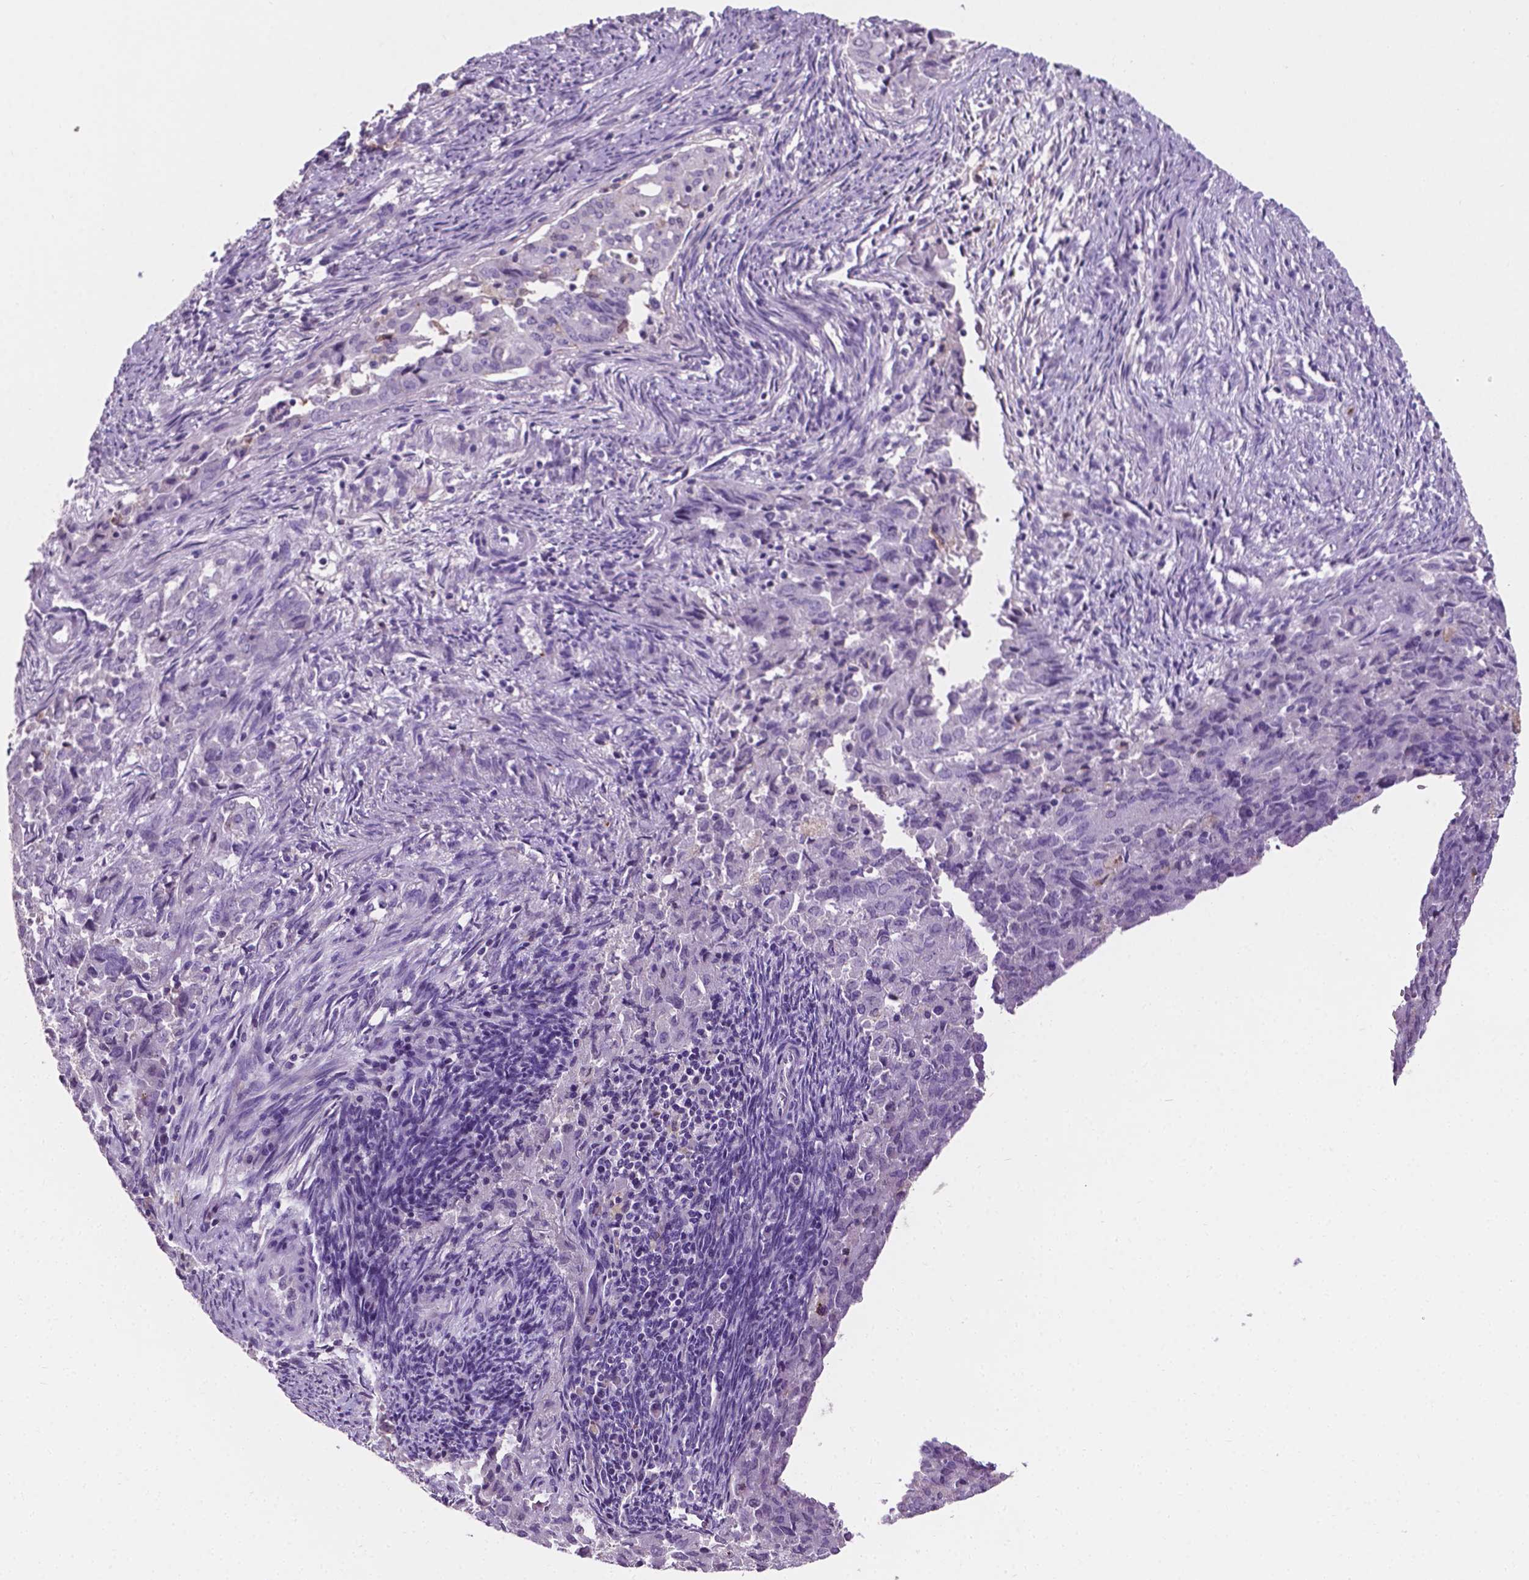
{"staining": {"intensity": "negative", "quantity": "none", "location": "none"}, "tissue": "endometrial cancer", "cell_type": "Tumor cells", "image_type": "cancer", "snomed": [{"axis": "morphology", "description": "Adenocarcinoma, NOS"}, {"axis": "topography", "description": "Endometrium"}], "caption": "Immunohistochemical staining of endometrial adenocarcinoma shows no significant expression in tumor cells.", "gene": "APOE", "patient": {"sex": "female", "age": 72}}